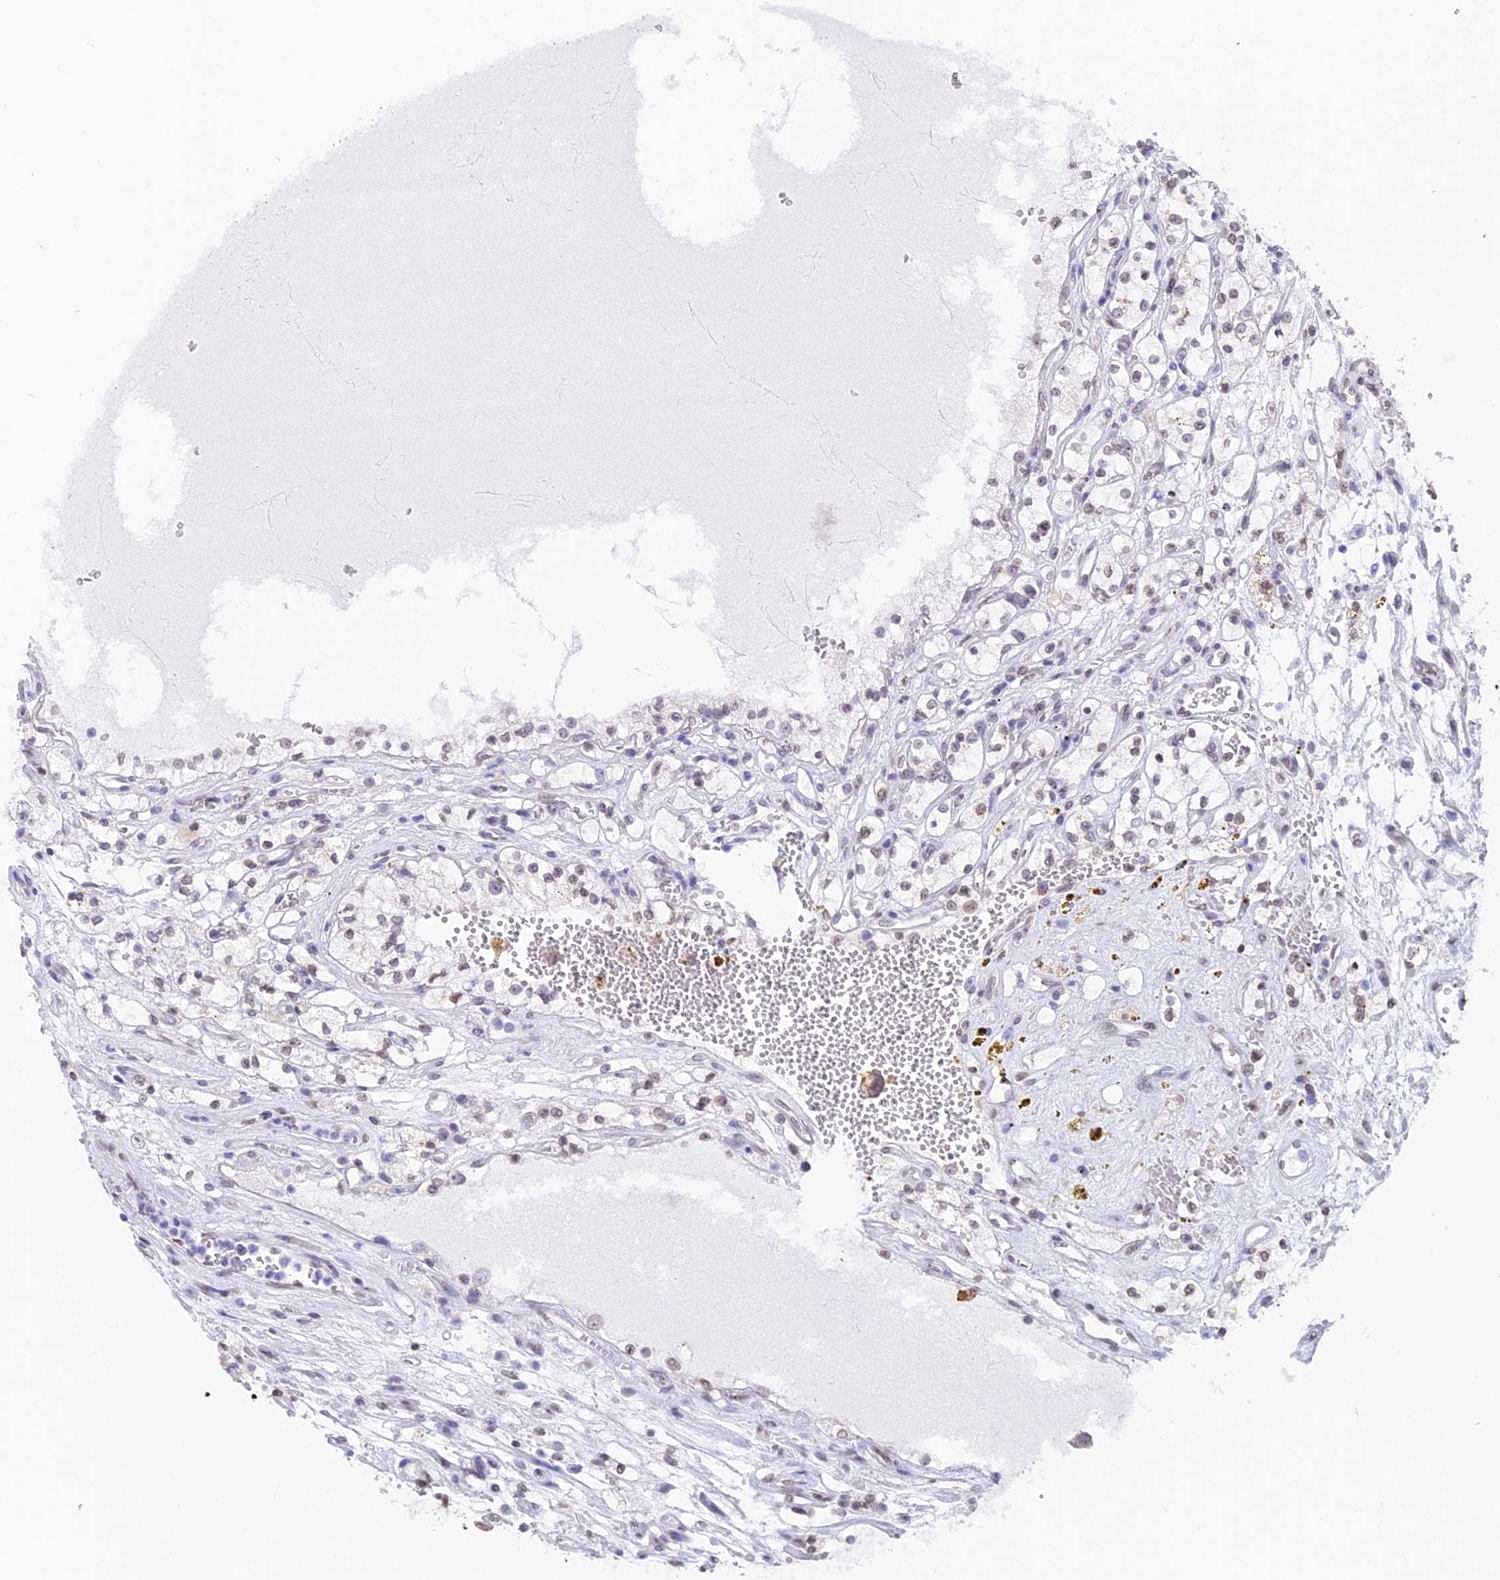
{"staining": {"intensity": "negative", "quantity": "none", "location": "none"}, "tissue": "renal cancer", "cell_type": "Tumor cells", "image_type": "cancer", "snomed": [{"axis": "morphology", "description": "Adenocarcinoma, NOS"}, {"axis": "topography", "description": "Kidney"}], "caption": "Micrograph shows no protein expression in tumor cells of renal cancer tissue.", "gene": "TMPRSS7", "patient": {"sex": "female", "age": 69}}